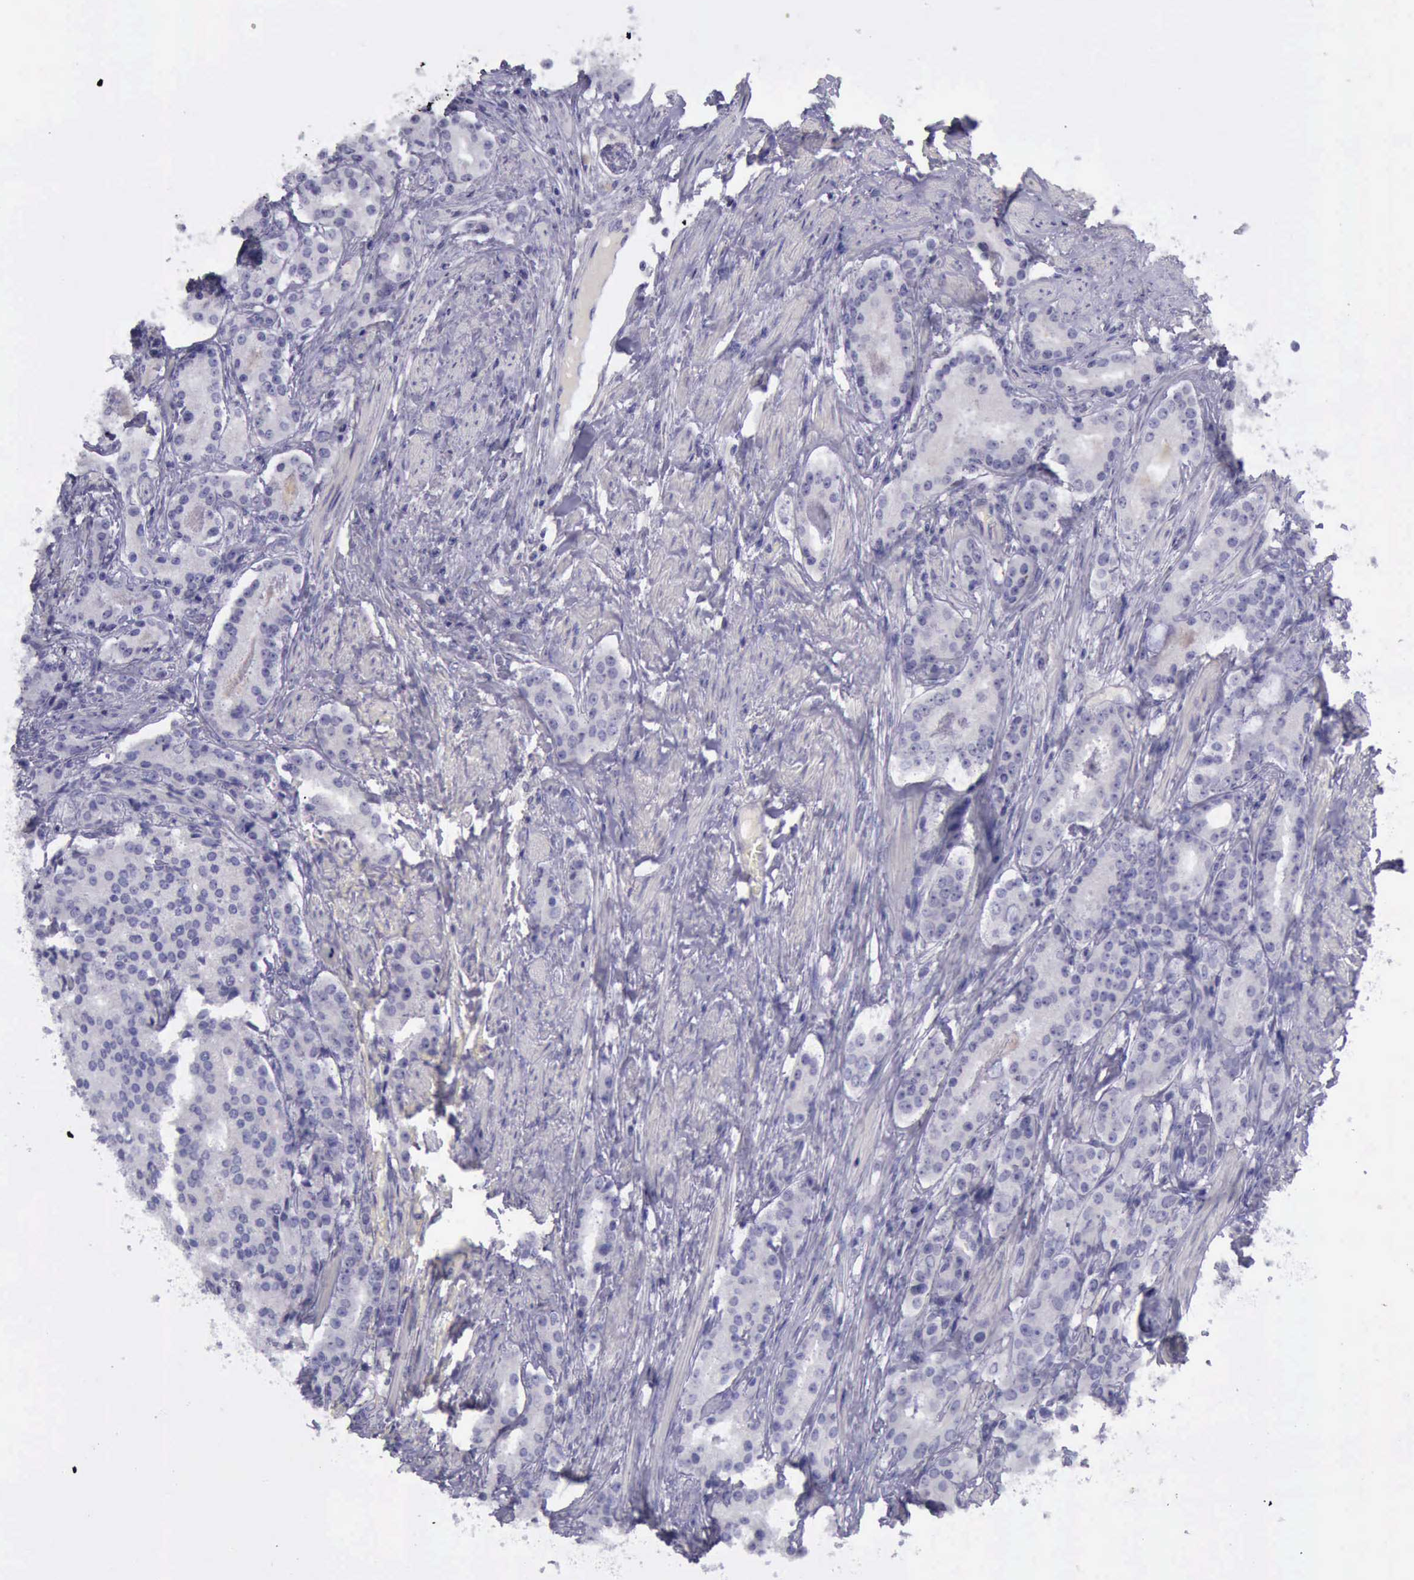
{"staining": {"intensity": "negative", "quantity": "none", "location": "none"}, "tissue": "prostate cancer", "cell_type": "Tumor cells", "image_type": "cancer", "snomed": [{"axis": "morphology", "description": "Adenocarcinoma, Medium grade"}, {"axis": "topography", "description": "Prostate"}], "caption": "A high-resolution image shows IHC staining of prostate adenocarcinoma (medium-grade), which exhibits no significant positivity in tumor cells. (Stains: DAB immunohistochemistry with hematoxylin counter stain, Microscopy: brightfield microscopy at high magnification).", "gene": "ARNT2", "patient": {"sex": "male", "age": 72}}